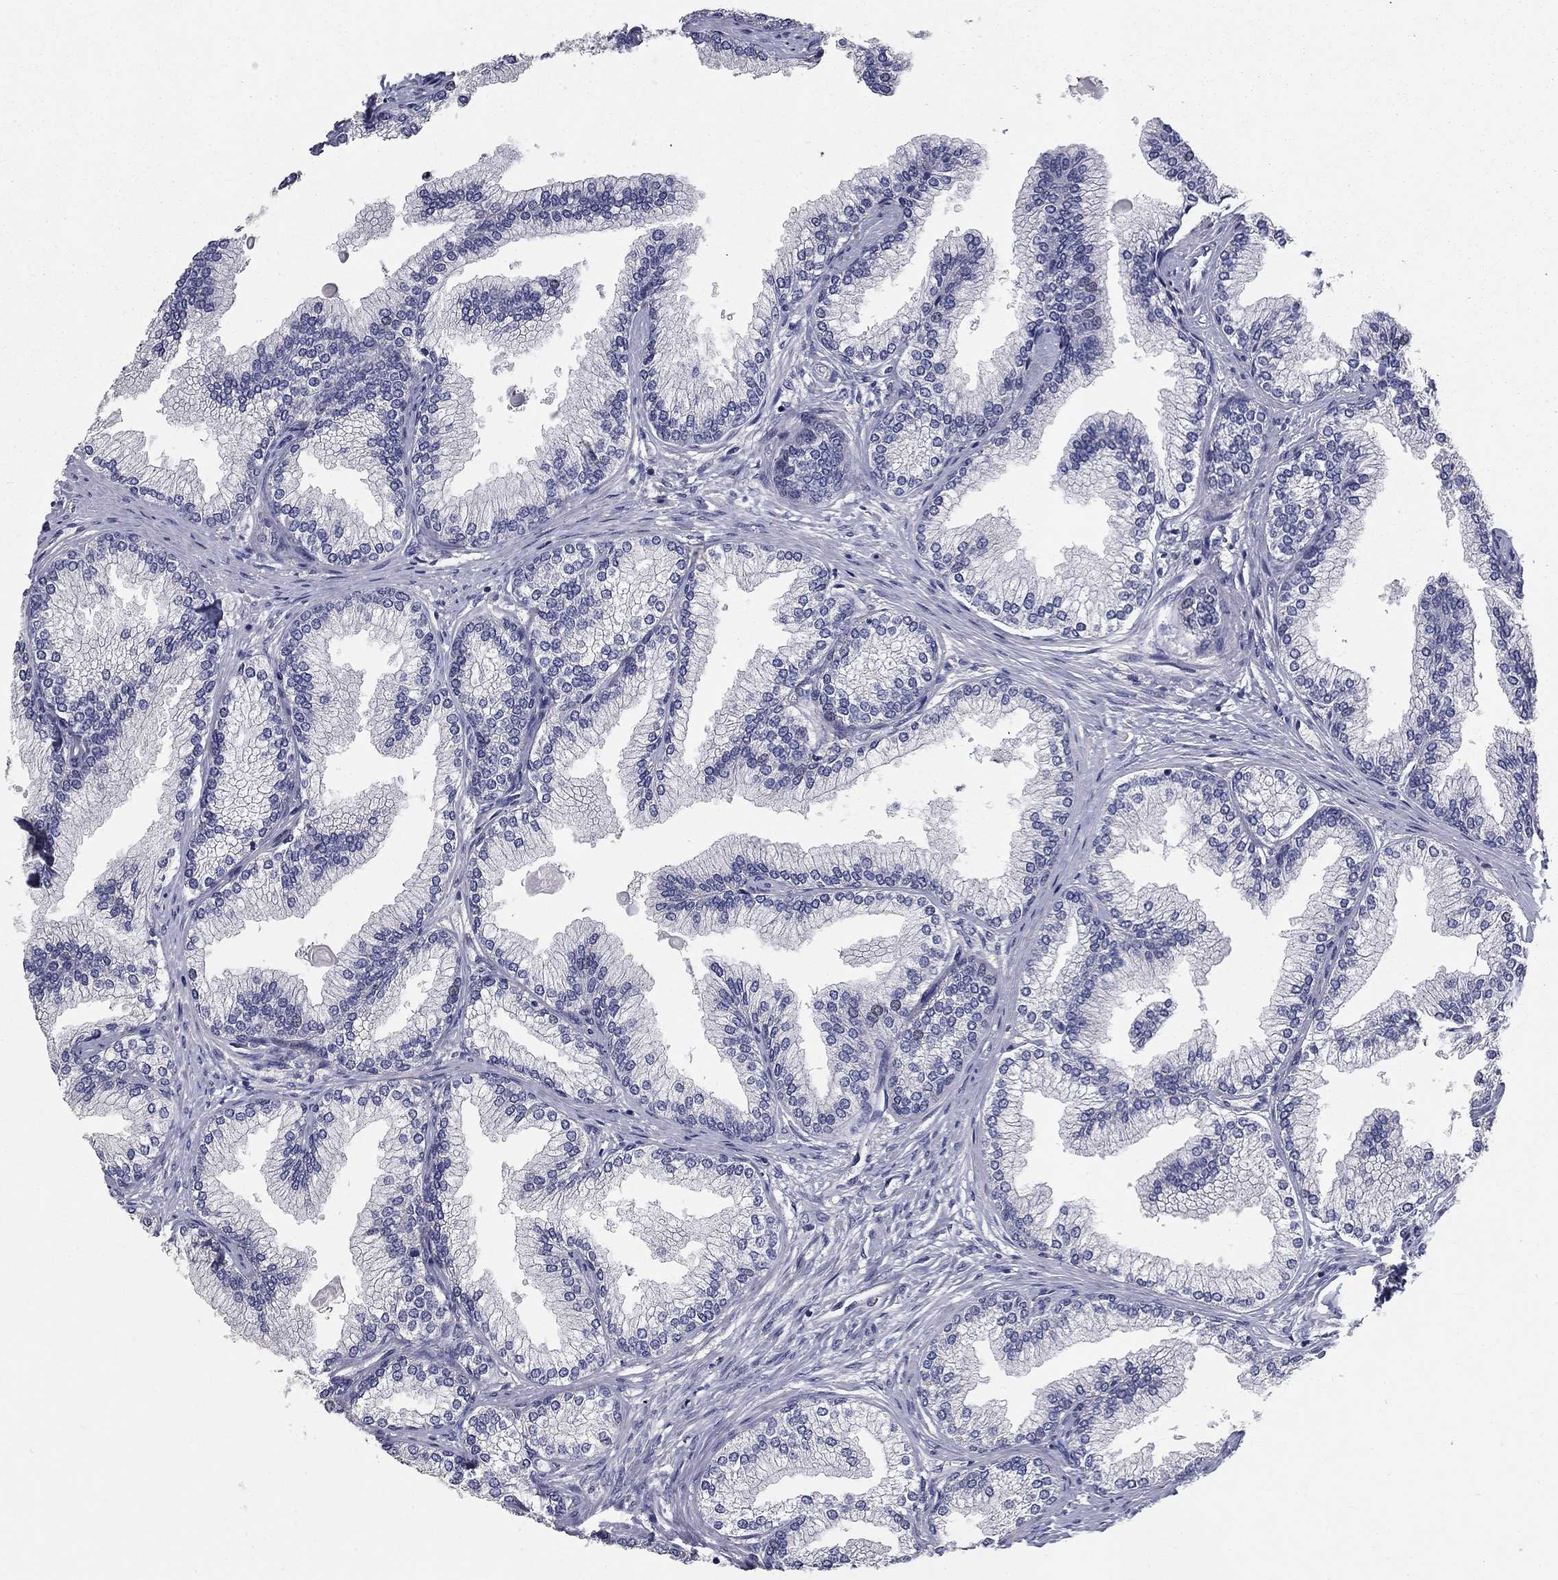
{"staining": {"intensity": "negative", "quantity": "none", "location": "none"}, "tissue": "prostate", "cell_type": "Glandular cells", "image_type": "normal", "snomed": [{"axis": "morphology", "description": "Normal tissue, NOS"}, {"axis": "topography", "description": "Prostate"}], "caption": "IHC histopathology image of benign human prostate stained for a protein (brown), which displays no staining in glandular cells. The staining is performed using DAB (3,3'-diaminobenzidine) brown chromogen with nuclei counter-stained in using hematoxylin.", "gene": "CD274", "patient": {"sex": "male", "age": 72}}